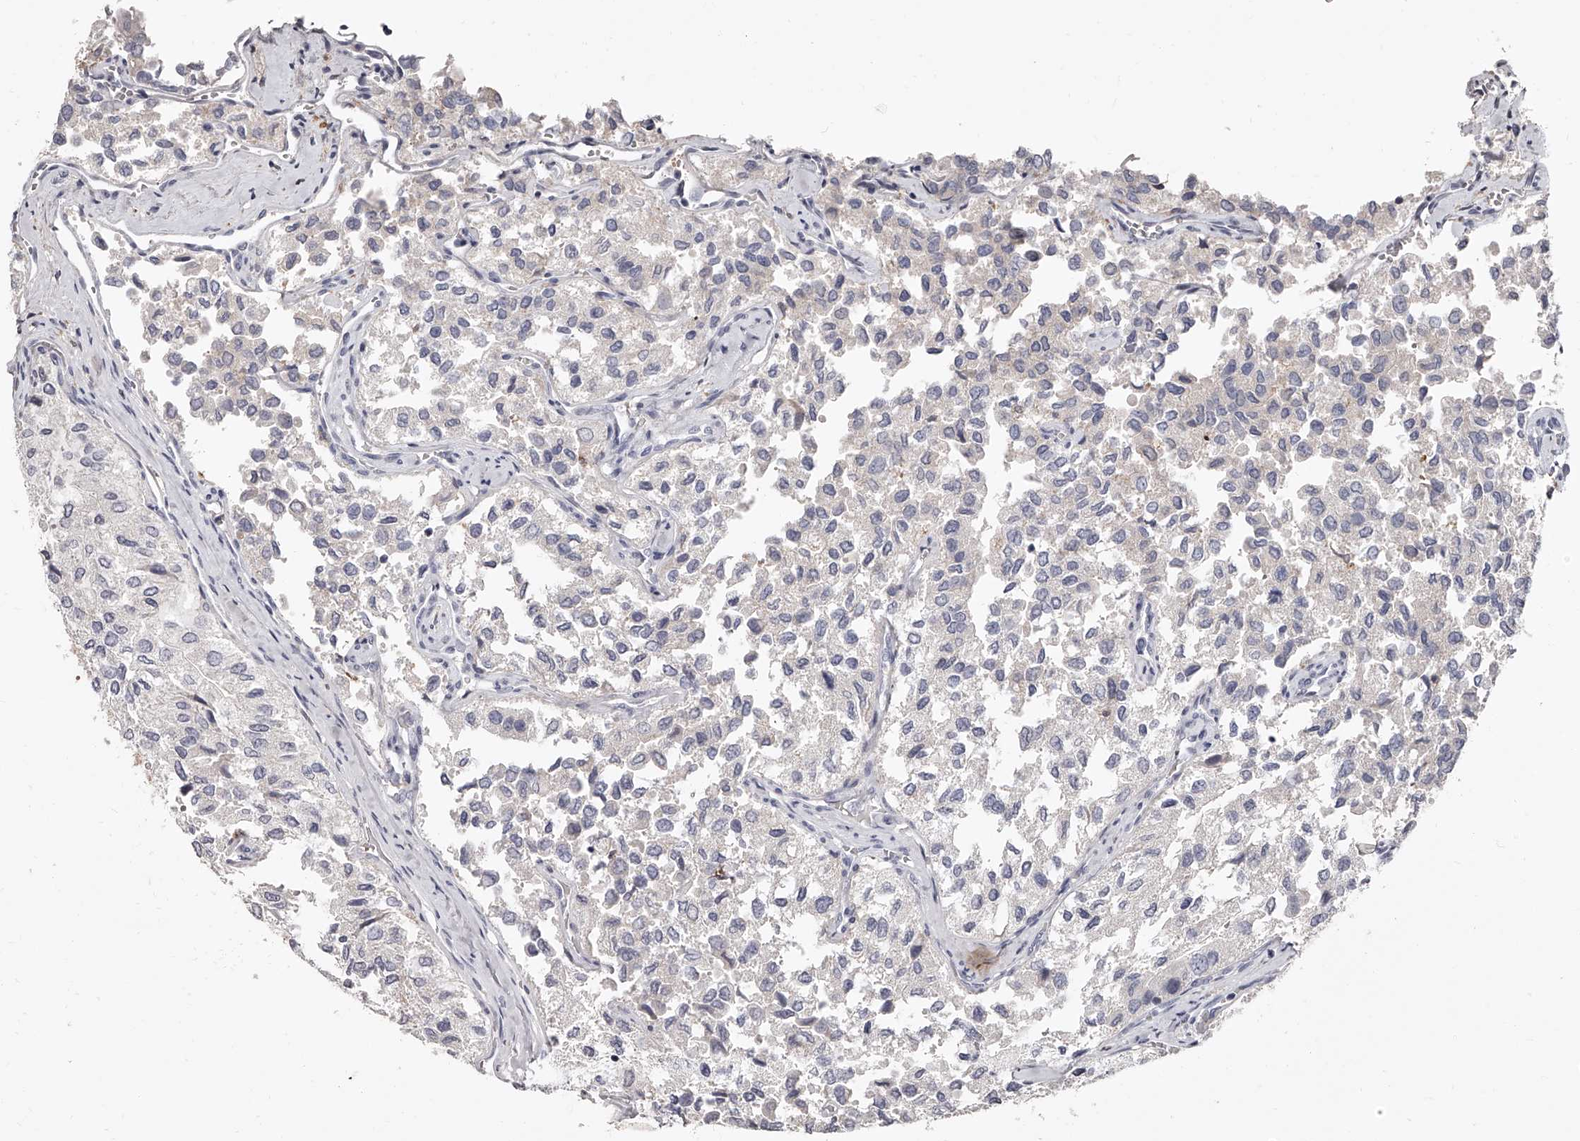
{"staining": {"intensity": "negative", "quantity": "none", "location": "none"}, "tissue": "thyroid cancer", "cell_type": "Tumor cells", "image_type": "cancer", "snomed": [{"axis": "morphology", "description": "Follicular adenoma carcinoma, NOS"}, {"axis": "topography", "description": "Thyroid gland"}], "caption": "Thyroid follicular adenoma carcinoma was stained to show a protein in brown. There is no significant expression in tumor cells. (DAB (3,3'-diaminobenzidine) immunohistochemistry (IHC) visualized using brightfield microscopy, high magnification).", "gene": "PACSIN1", "patient": {"sex": "male", "age": 75}}